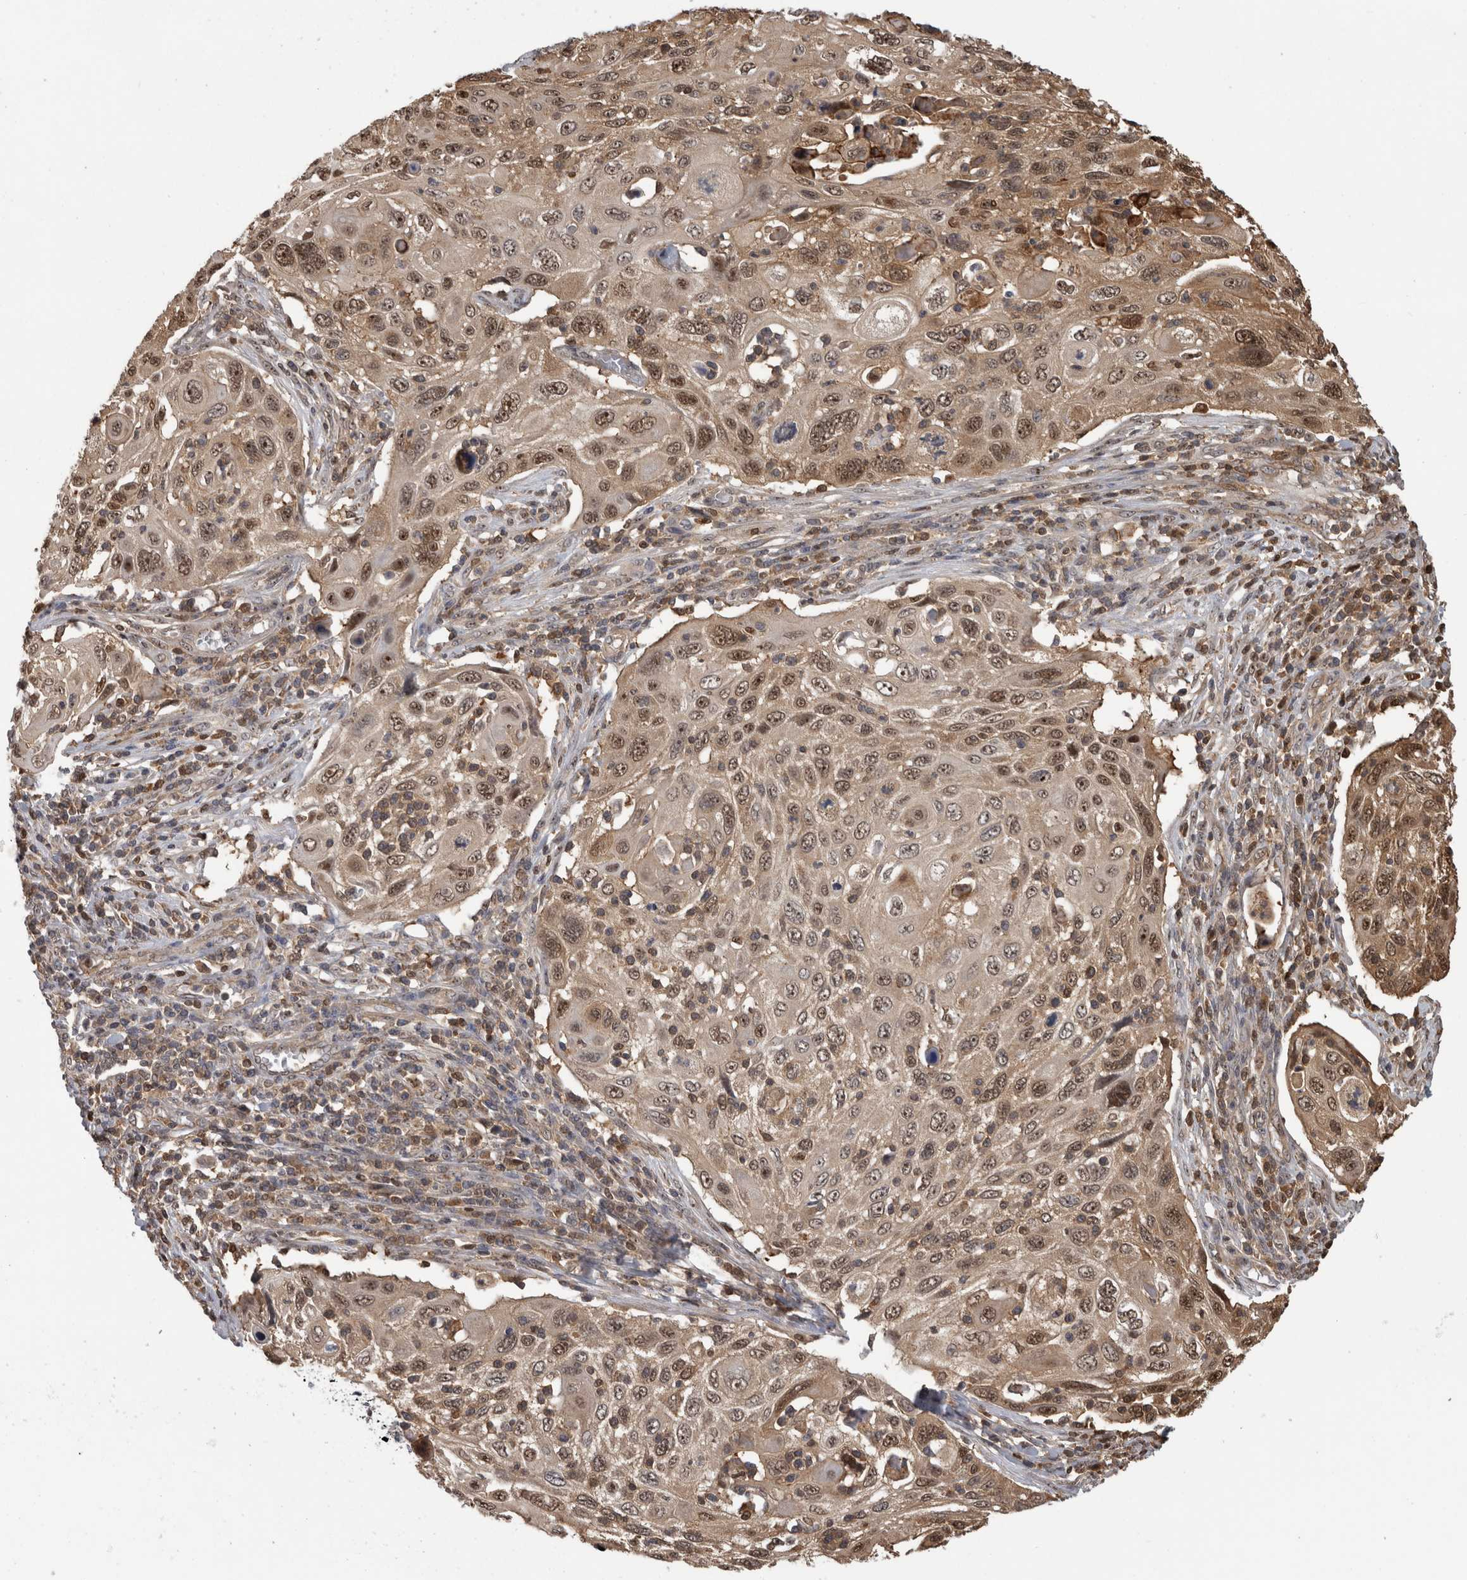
{"staining": {"intensity": "moderate", "quantity": ">75%", "location": "cytoplasmic/membranous,nuclear"}, "tissue": "cervical cancer", "cell_type": "Tumor cells", "image_type": "cancer", "snomed": [{"axis": "morphology", "description": "Squamous cell carcinoma, NOS"}, {"axis": "topography", "description": "Cervix"}], "caption": "DAB immunohistochemical staining of cervical cancer displays moderate cytoplasmic/membranous and nuclear protein staining in approximately >75% of tumor cells.", "gene": "TDRD7", "patient": {"sex": "female", "age": 70}}